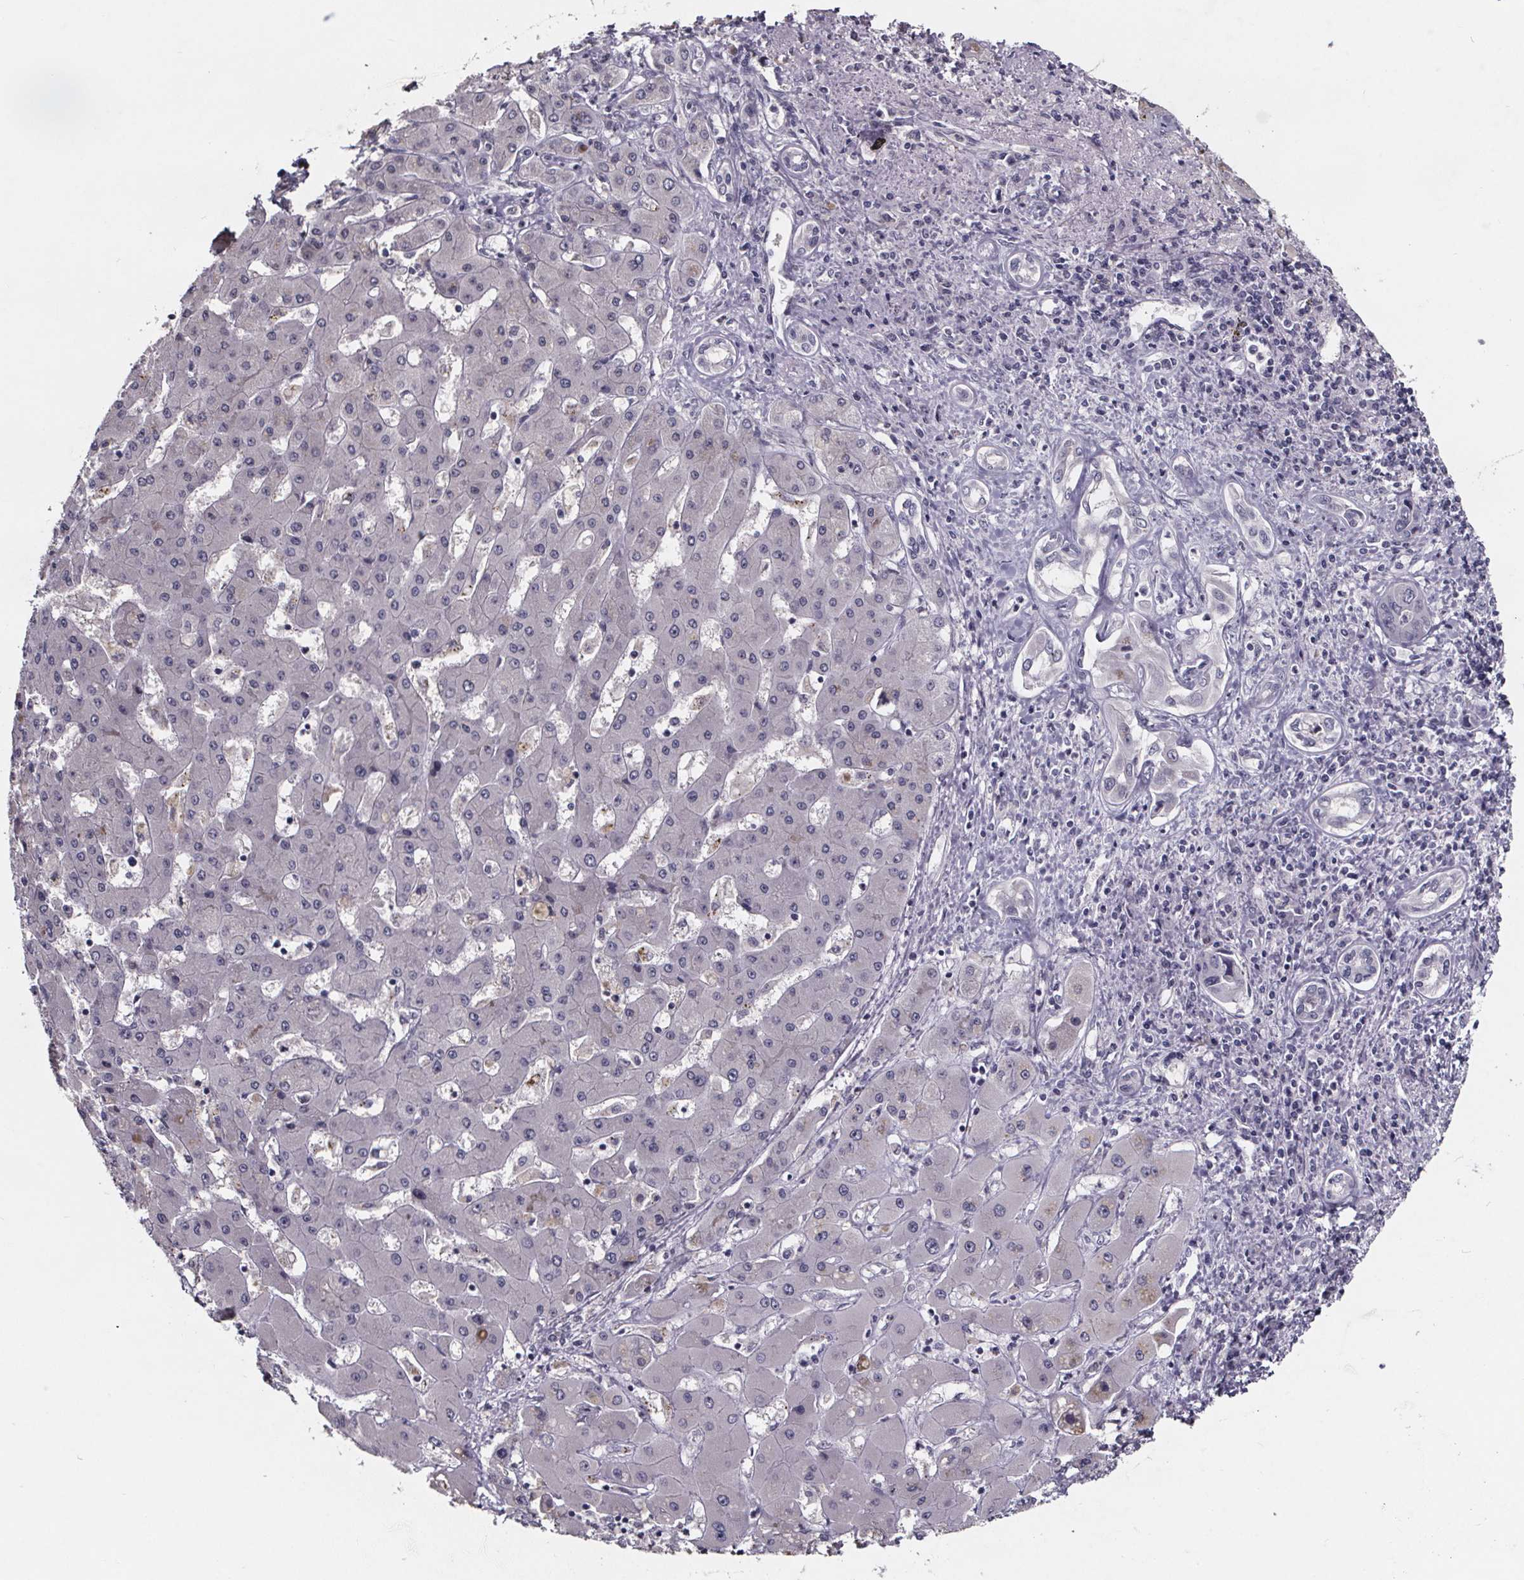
{"staining": {"intensity": "negative", "quantity": "none", "location": "none"}, "tissue": "liver cancer", "cell_type": "Tumor cells", "image_type": "cancer", "snomed": [{"axis": "morphology", "description": "Cholangiocarcinoma"}, {"axis": "topography", "description": "Liver"}], "caption": "A micrograph of human cholangiocarcinoma (liver) is negative for staining in tumor cells.", "gene": "AR", "patient": {"sex": "male", "age": 67}}